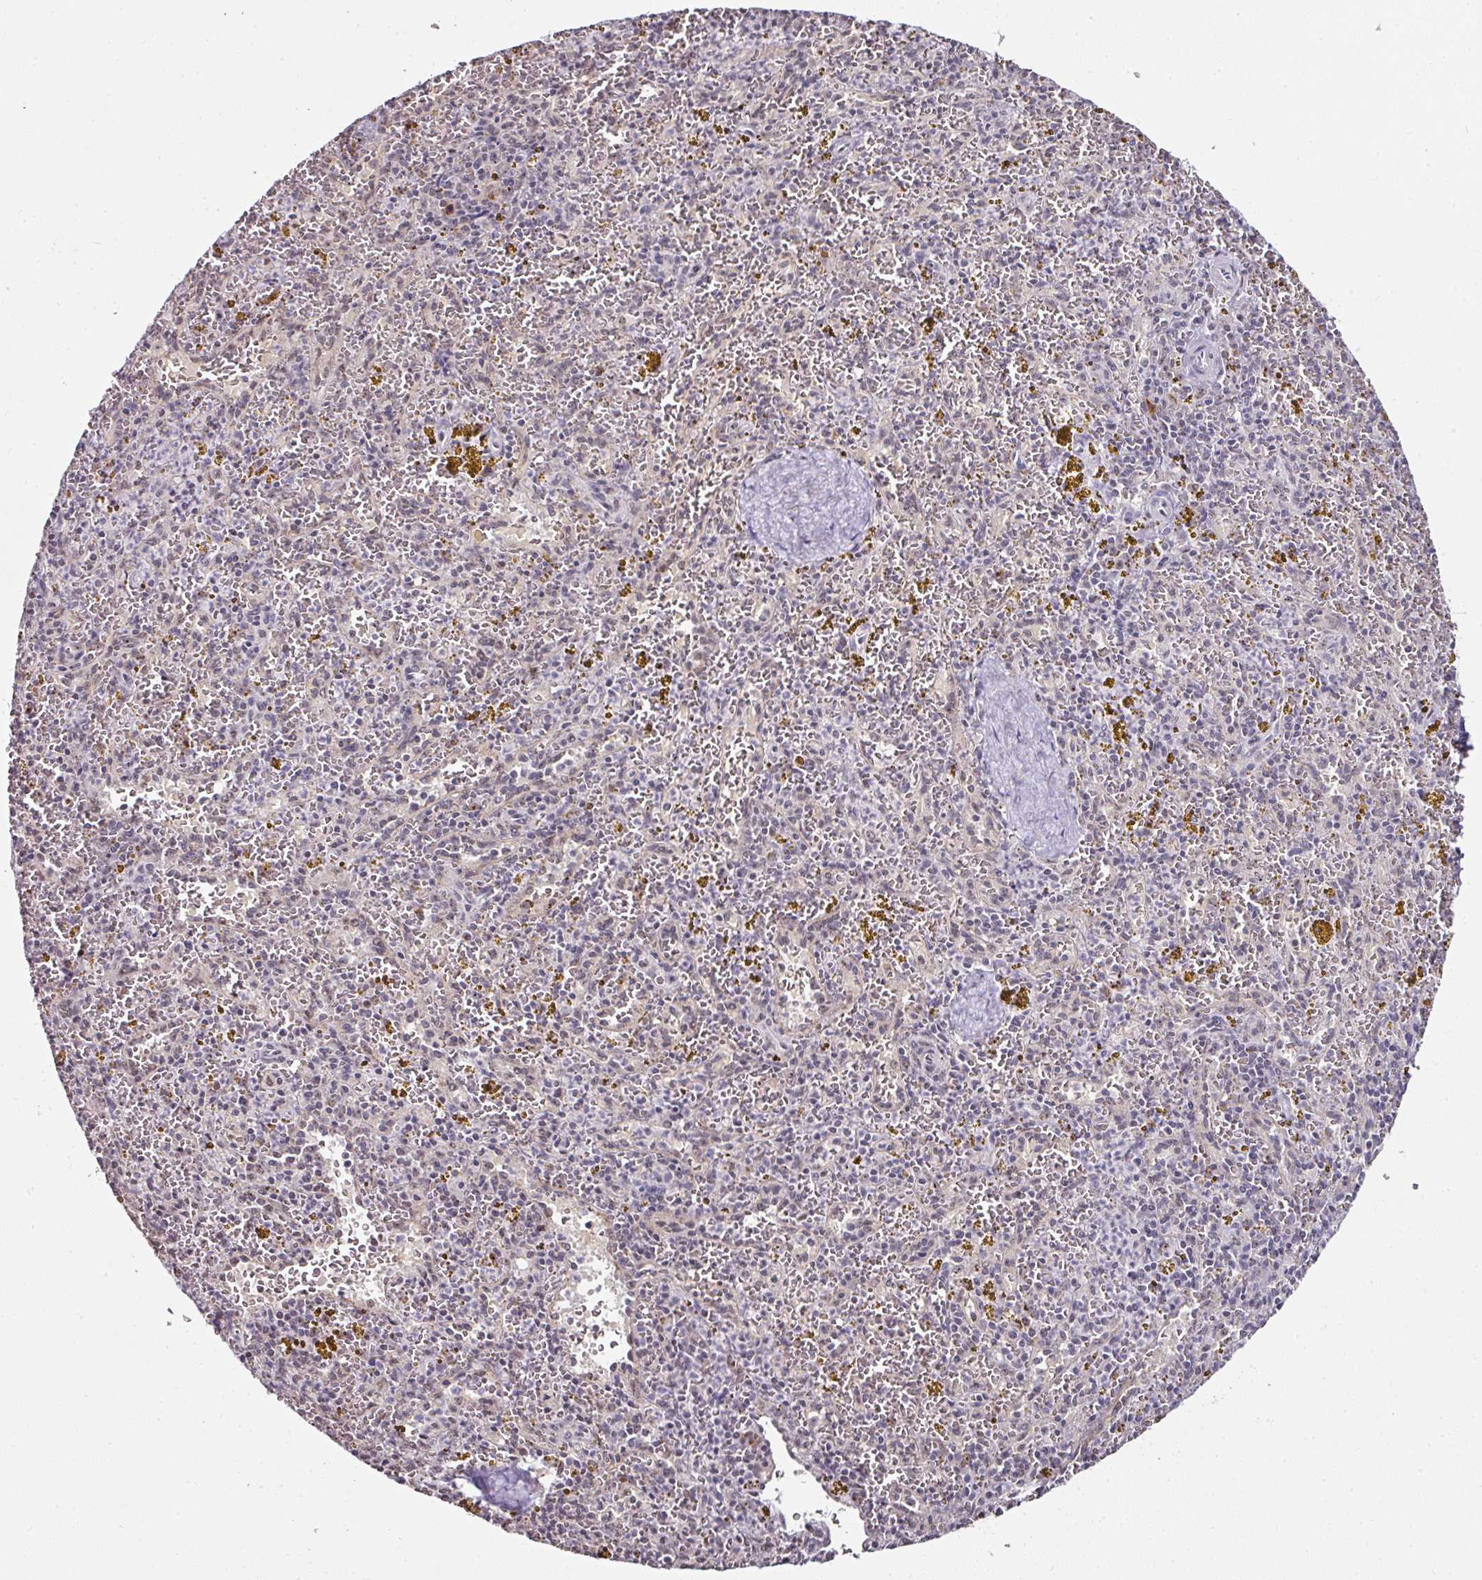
{"staining": {"intensity": "weak", "quantity": "<25%", "location": "nuclear"}, "tissue": "spleen", "cell_type": "Cells in red pulp", "image_type": "normal", "snomed": [{"axis": "morphology", "description": "Normal tissue, NOS"}, {"axis": "topography", "description": "Spleen"}], "caption": "This histopathology image is of benign spleen stained with immunohistochemistry to label a protein in brown with the nuclei are counter-stained blue. There is no staining in cells in red pulp.", "gene": "NACC2", "patient": {"sex": "male", "age": 57}}